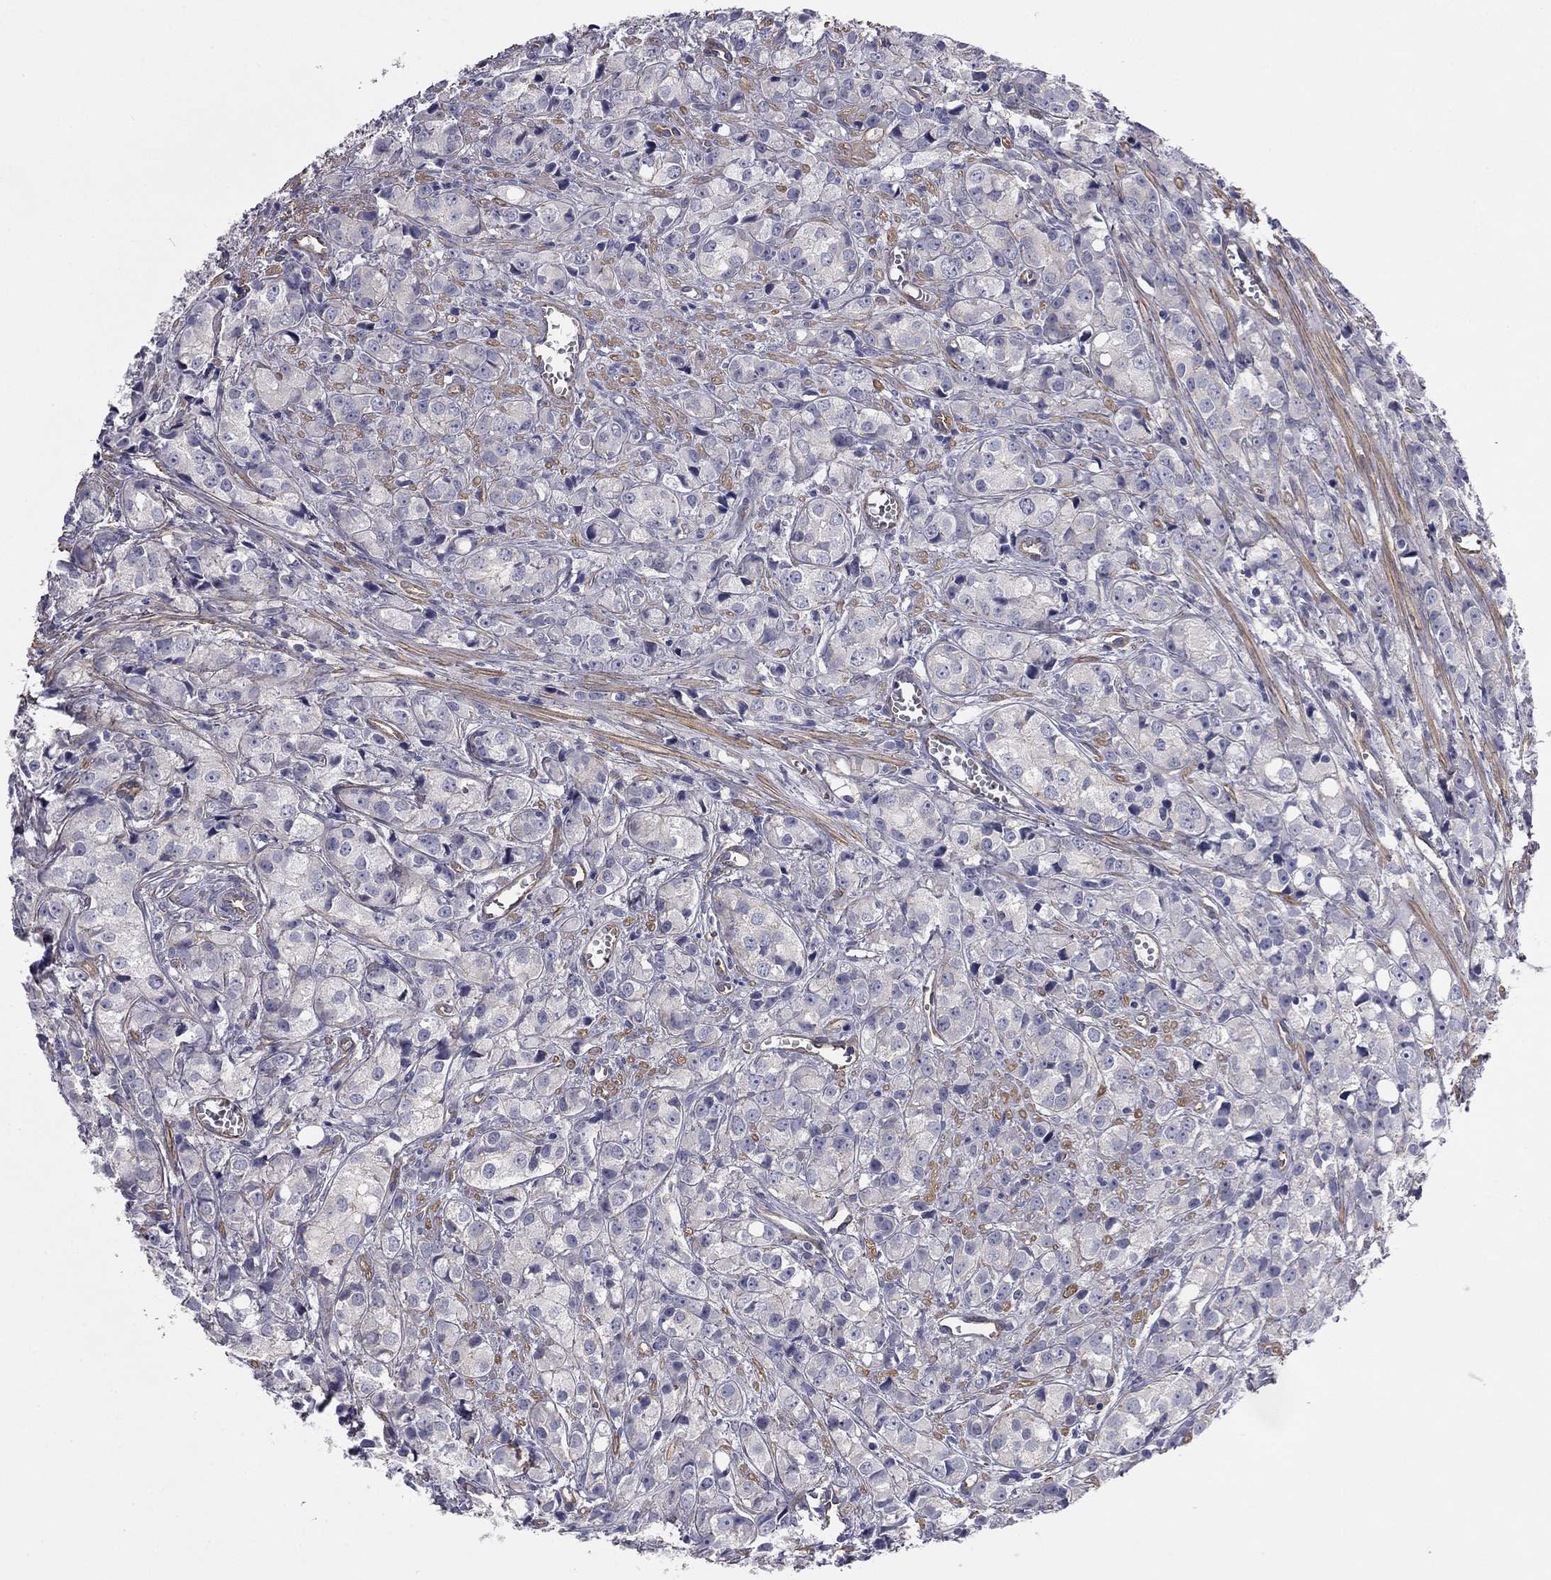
{"staining": {"intensity": "negative", "quantity": "none", "location": "none"}, "tissue": "prostate cancer", "cell_type": "Tumor cells", "image_type": "cancer", "snomed": [{"axis": "morphology", "description": "Adenocarcinoma, Medium grade"}, {"axis": "topography", "description": "Prostate"}], "caption": "This histopathology image is of prostate medium-grade adenocarcinoma stained with immunohistochemistry to label a protein in brown with the nuclei are counter-stained blue. There is no staining in tumor cells. (DAB (3,3'-diaminobenzidine) immunohistochemistry with hematoxylin counter stain).", "gene": "TCHH", "patient": {"sex": "male", "age": 74}}